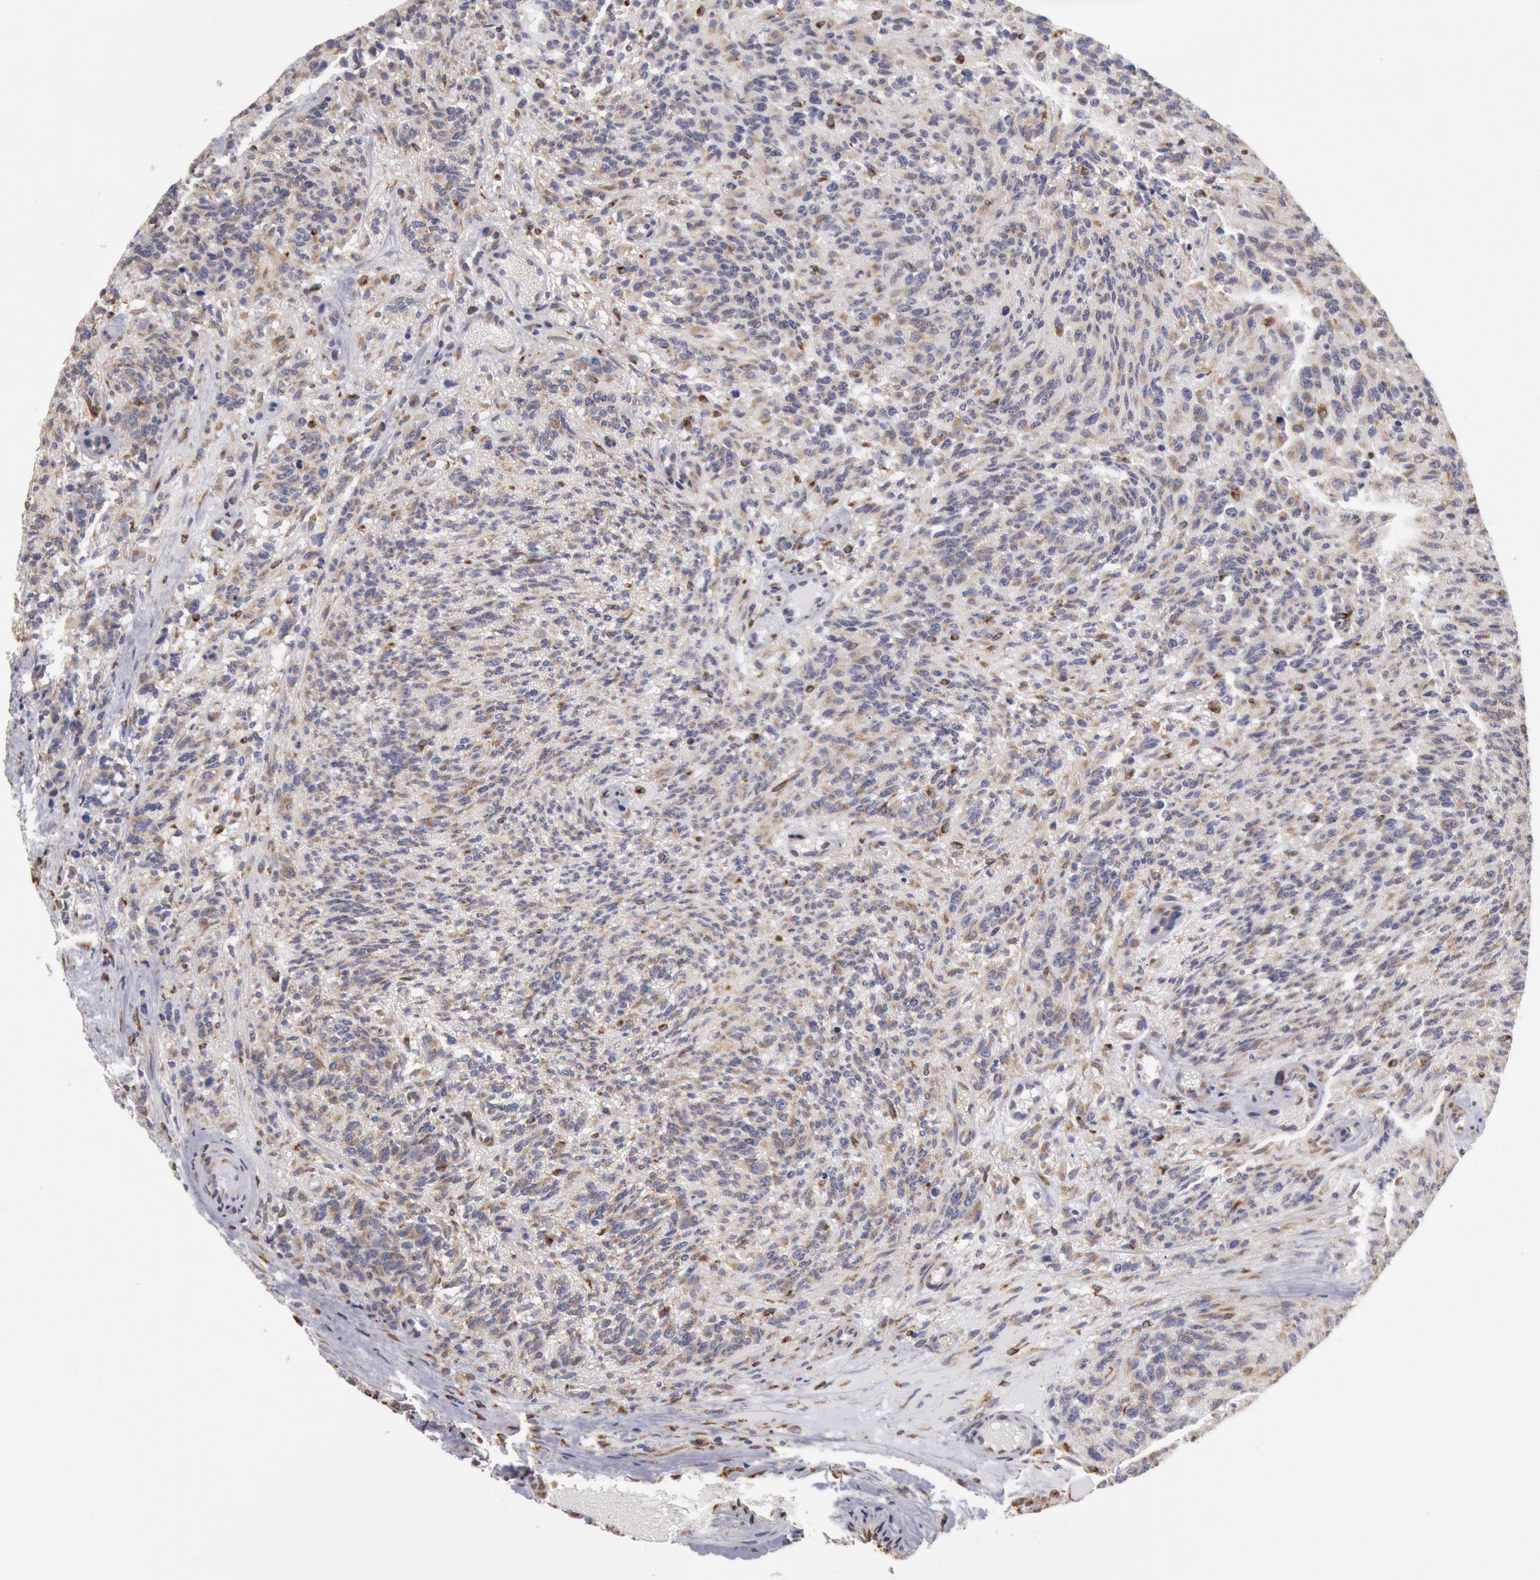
{"staining": {"intensity": "moderate", "quantity": "<25%", "location": "cytoplasmic/membranous"}, "tissue": "glioma", "cell_type": "Tumor cells", "image_type": "cancer", "snomed": [{"axis": "morphology", "description": "Glioma, malignant, High grade"}, {"axis": "topography", "description": "Brain"}], "caption": "Protein analysis of malignant glioma (high-grade) tissue demonstrates moderate cytoplasmic/membranous staining in approximately <25% of tumor cells. (DAB (3,3'-diaminobenzidine) IHC with brightfield microscopy, high magnification).", "gene": "ERP44", "patient": {"sex": "male", "age": 36}}